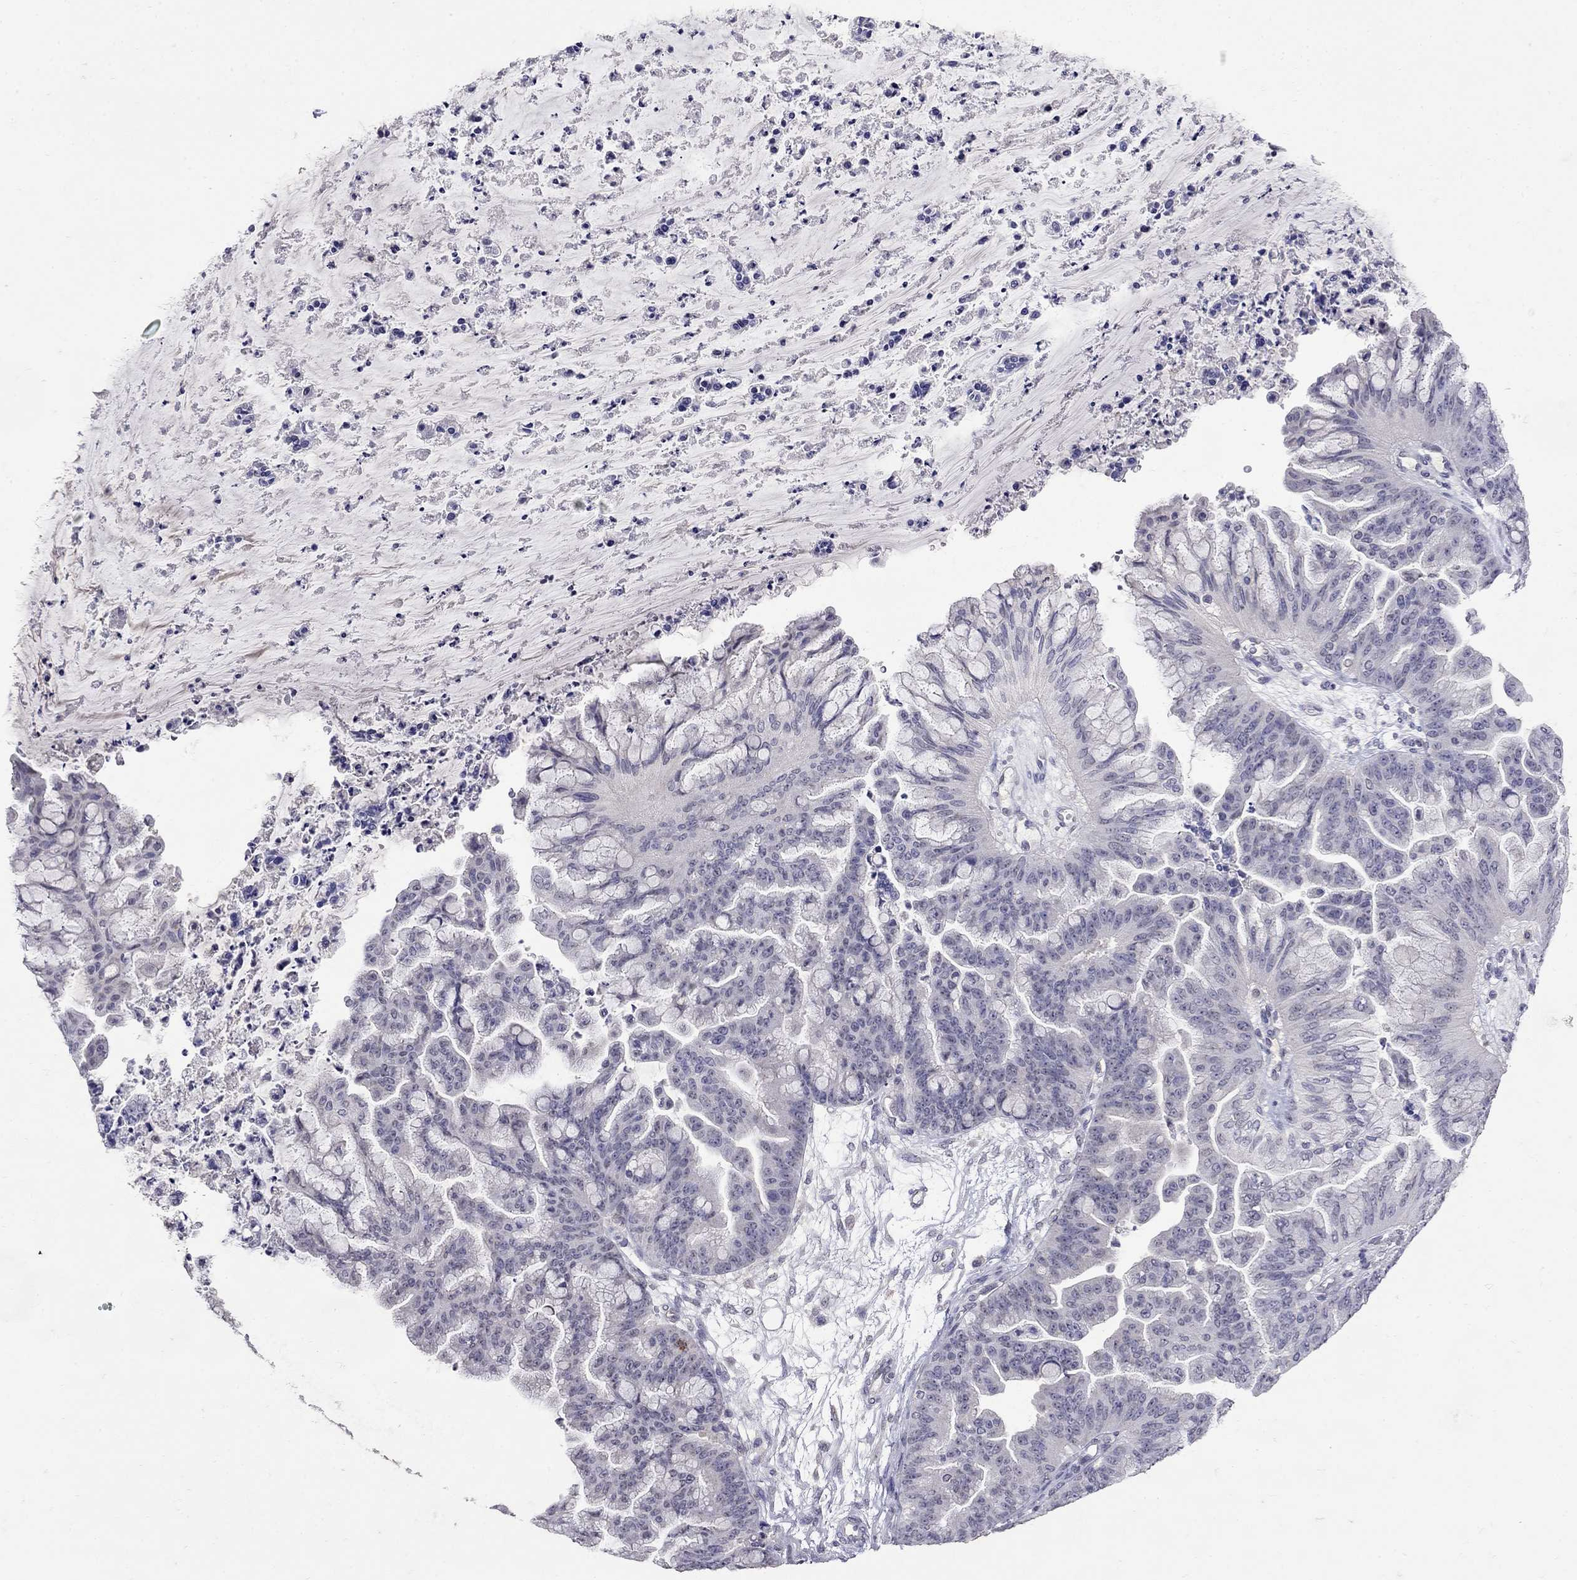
{"staining": {"intensity": "negative", "quantity": "none", "location": "none"}, "tissue": "ovarian cancer", "cell_type": "Tumor cells", "image_type": "cancer", "snomed": [{"axis": "morphology", "description": "Cystadenocarcinoma, mucinous, NOS"}, {"axis": "topography", "description": "Ovary"}], "caption": "DAB (3,3'-diaminobenzidine) immunohistochemical staining of human ovarian cancer (mucinous cystadenocarcinoma) exhibits no significant expression in tumor cells.", "gene": "CD8B", "patient": {"sex": "female", "age": 67}}